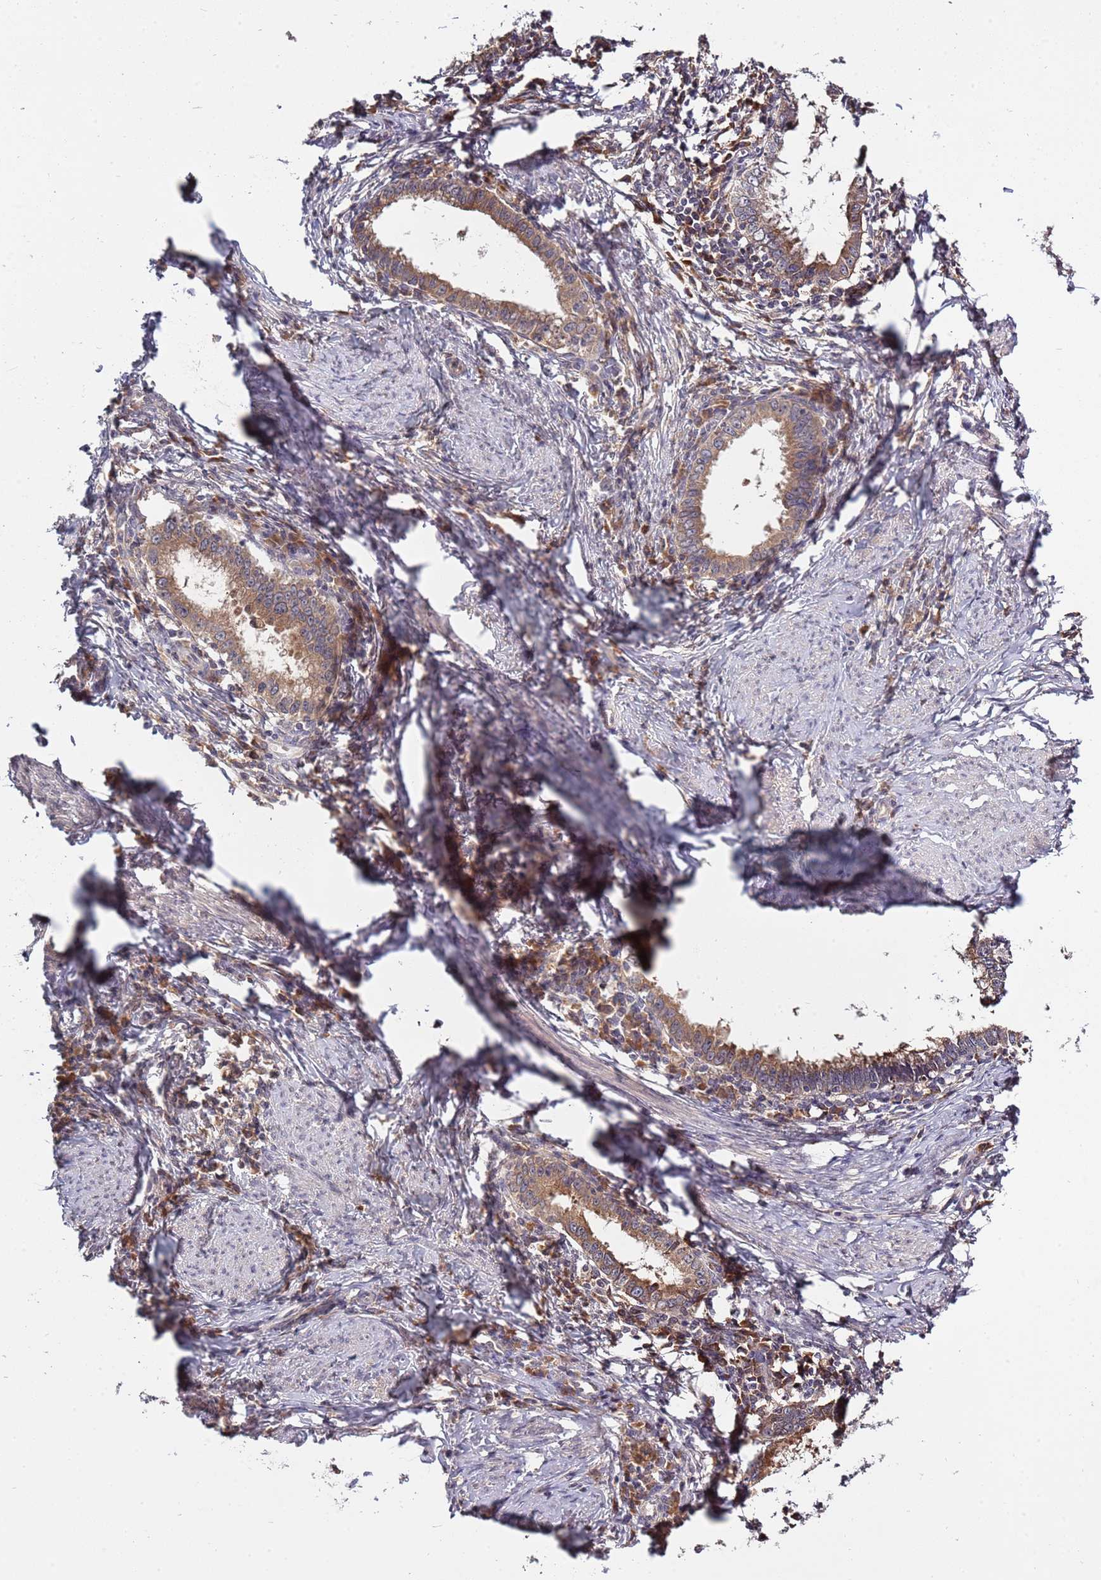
{"staining": {"intensity": "moderate", "quantity": ">75%", "location": "cytoplasmic/membranous"}, "tissue": "cervical cancer", "cell_type": "Tumor cells", "image_type": "cancer", "snomed": [{"axis": "morphology", "description": "Adenocarcinoma, NOS"}, {"axis": "topography", "description": "Cervix"}], "caption": "Immunohistochemical staining of human cervical cancer (adenocarcinoma) demonstrates medium levels of moderate cytoplasmic/membranous positivity in about >75% of tumor cells.", "gene": "USP32", "patient": {"sex": "female", "age": 36}}